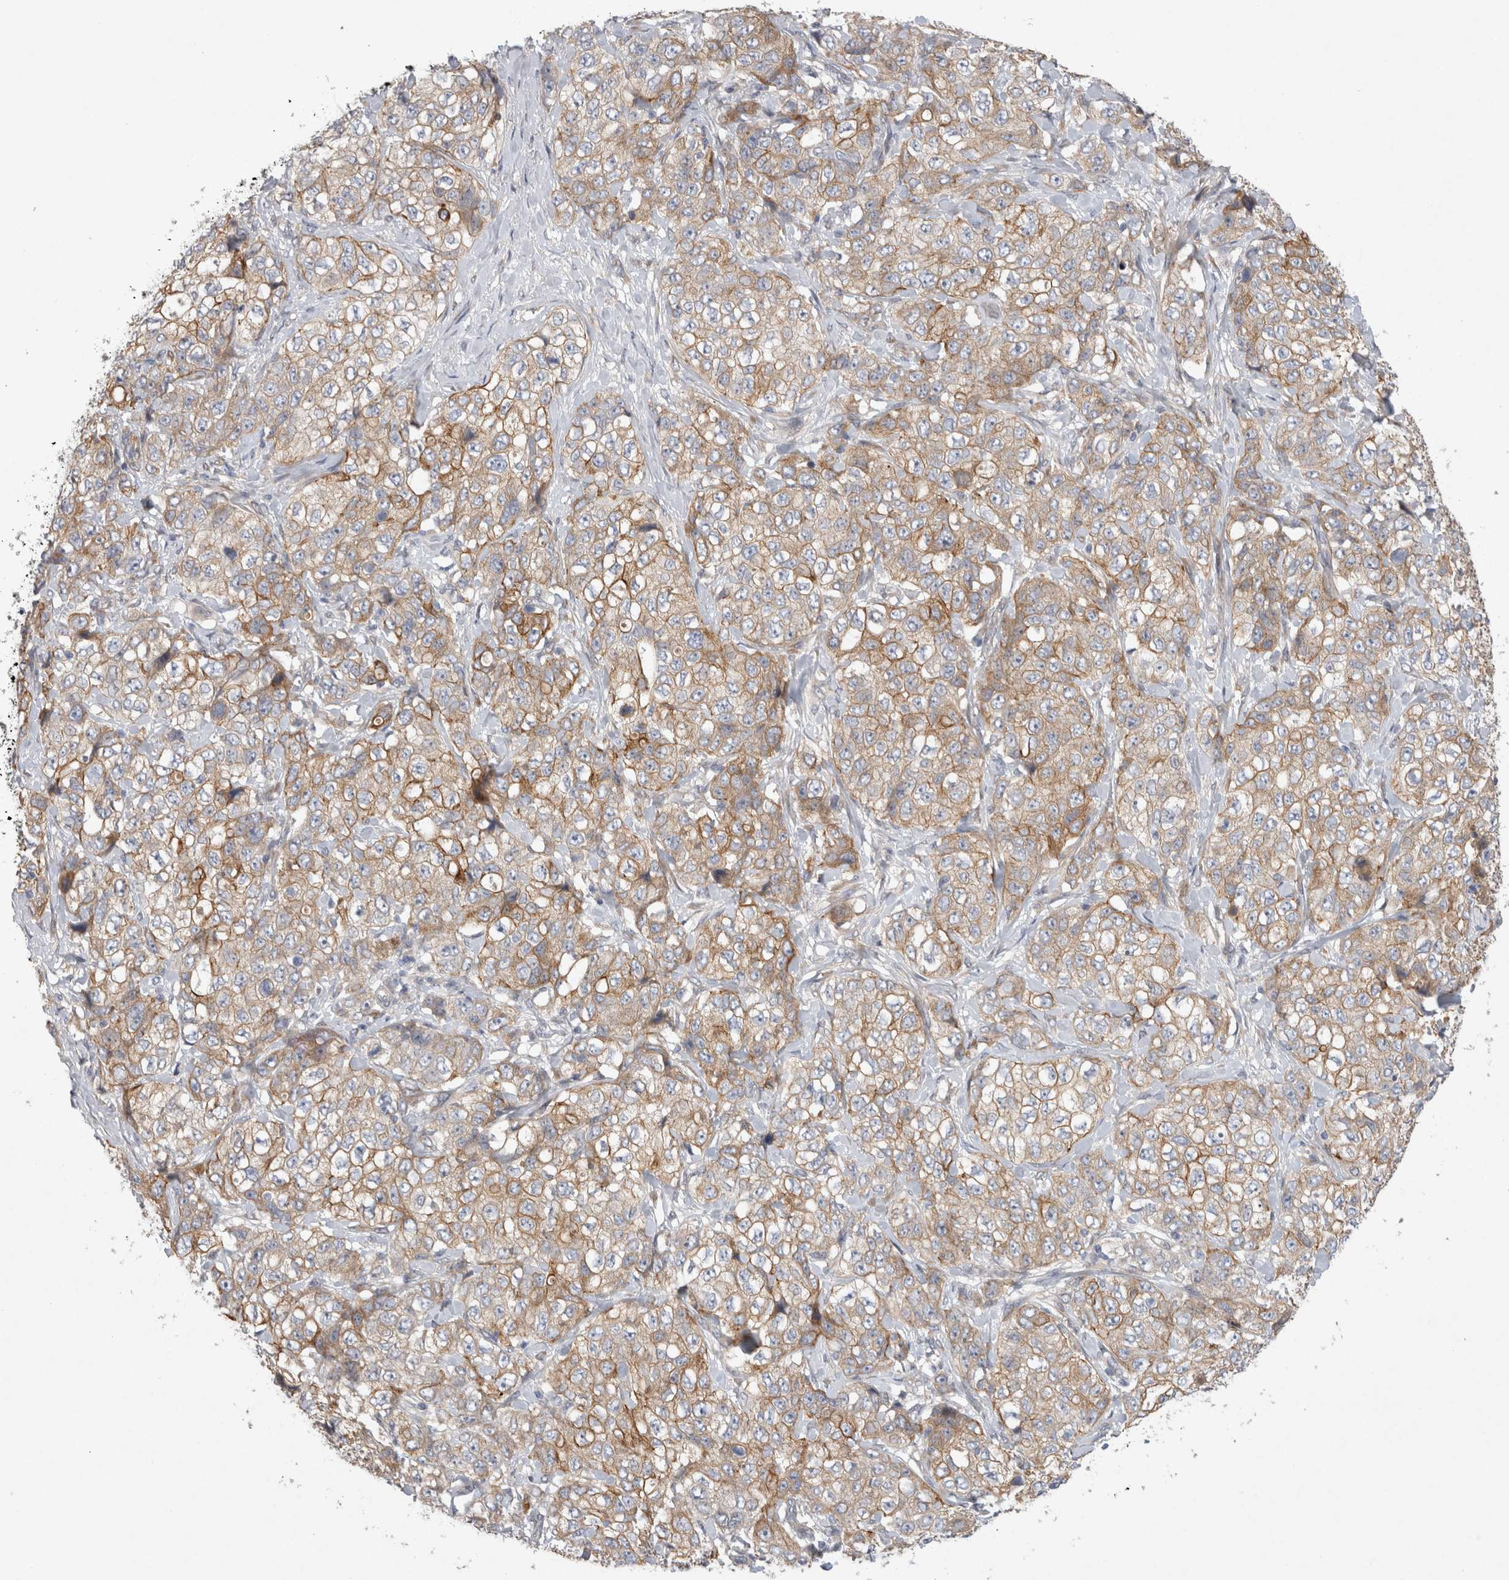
{"staining": {"intensity": "moderate", "quantity": ">75%", "location": "cytoplasmic/membranous"}, "tissue": "stomach cancer", "cell_type": "Tumor cells", "image_type": "cancer", "snomed": [{"axis": "morphology", "description": "Adenocarcinoma, NOS"}, {"axis": "topography", "description": "Stomach"}], "caption": "Approximately >75% of tumor cells in human stomach cancer demonstrate moderate cytoplasmic/membranous protein expression as visualized by brown immunohistochemical staining.", "gene": "BZW2", "patient": {"sex": "male", "age": 48}}